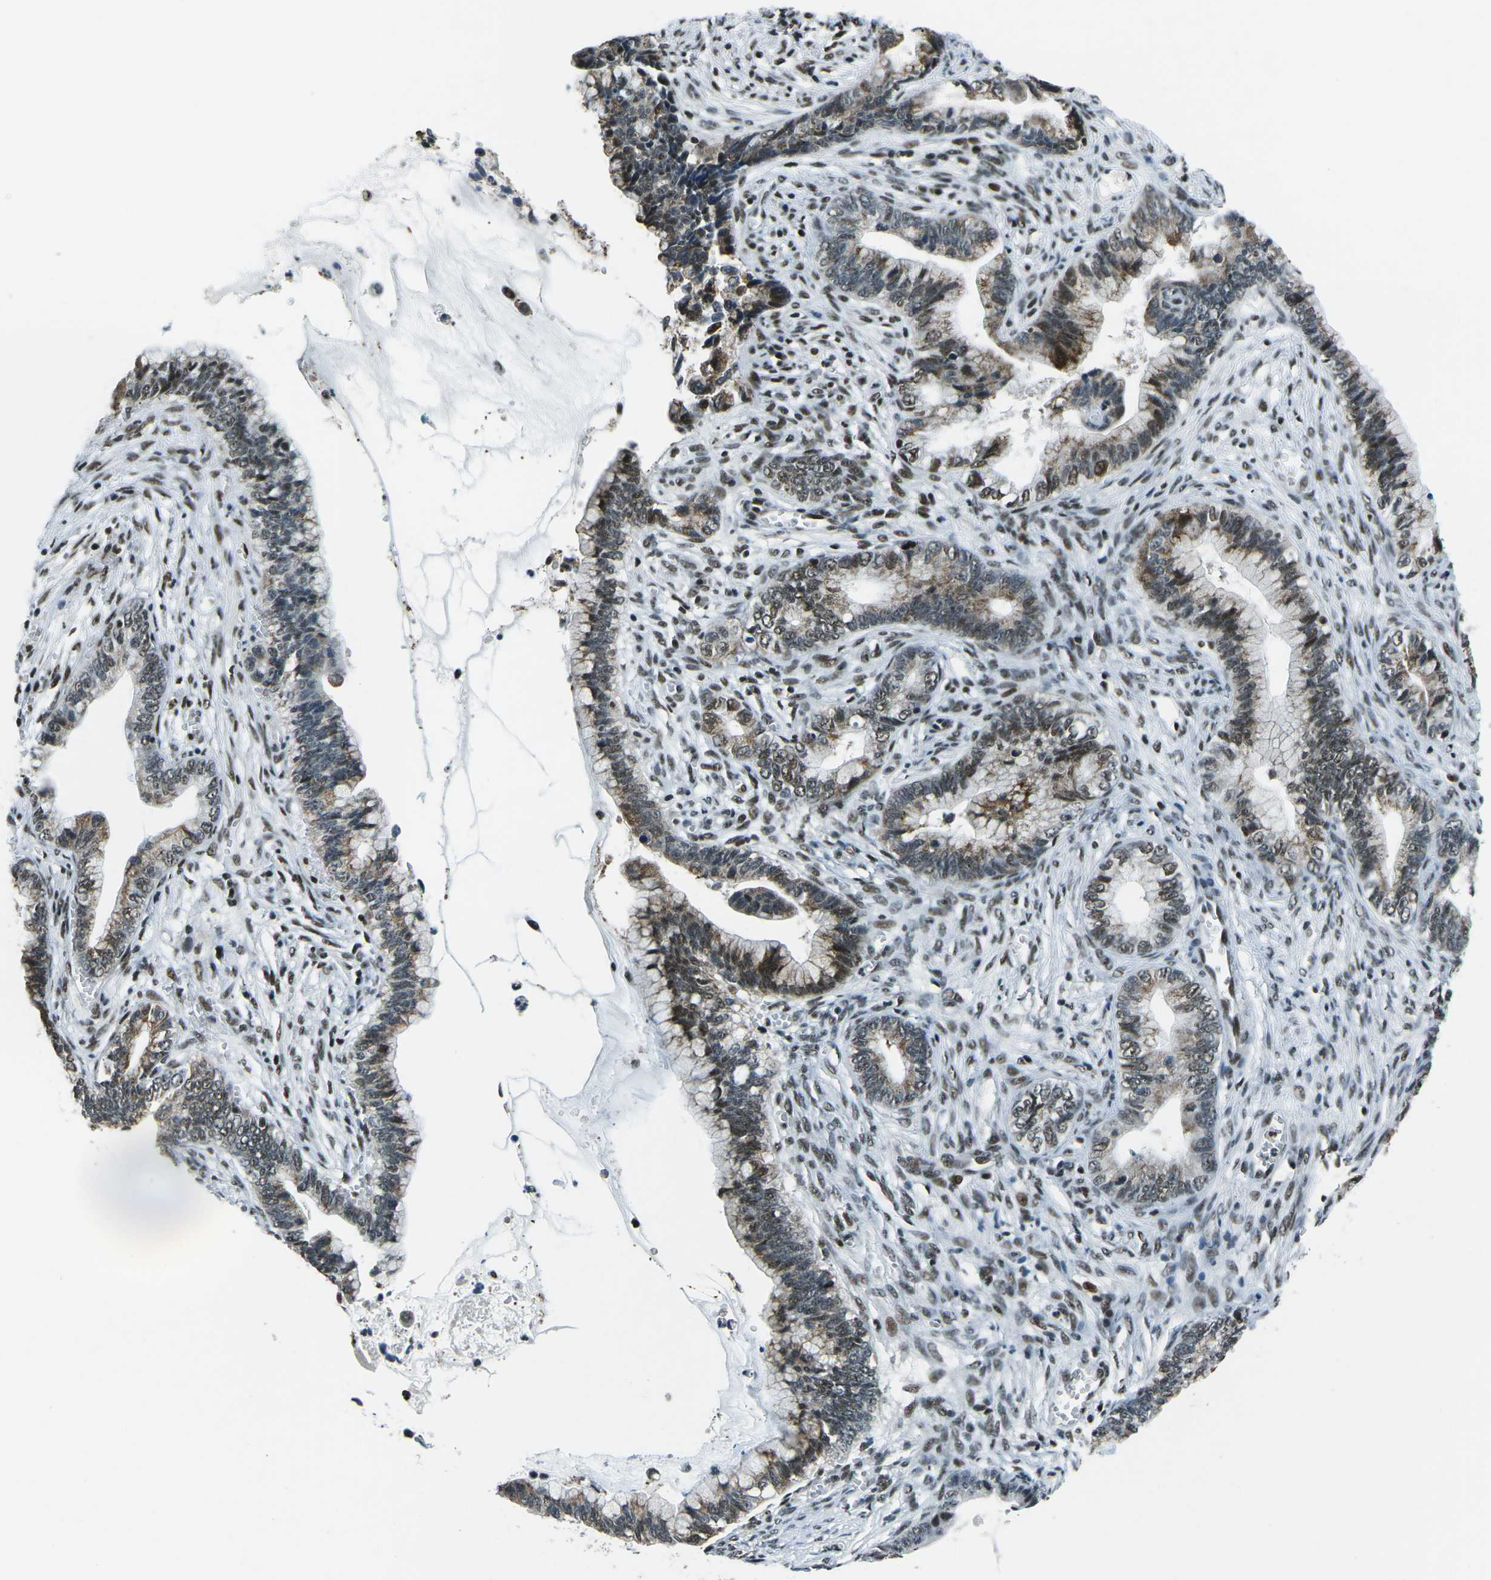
{"staining": {"intensity": "moderate", "quantity": "25%-75%", "location": "cytoplasmic/membranous,nuclear"}, "tissue": "cervical cancer", "cell_type": "Tumor cells", "image_type": "cancer", "snomed": [{"axis": "morphology", "description": "Adenocarcinoma, NOS"}, {"axis": "topography", "description": "Cervix"}], "caption": "Moderate cytoplasmic/membranous and nuclear protein expression is seen in about 25%-75% of tumor cells in adenocarcinoma (cervical).", "gene": "RBL2", "patient": {"sex": "female", "age": 44}}